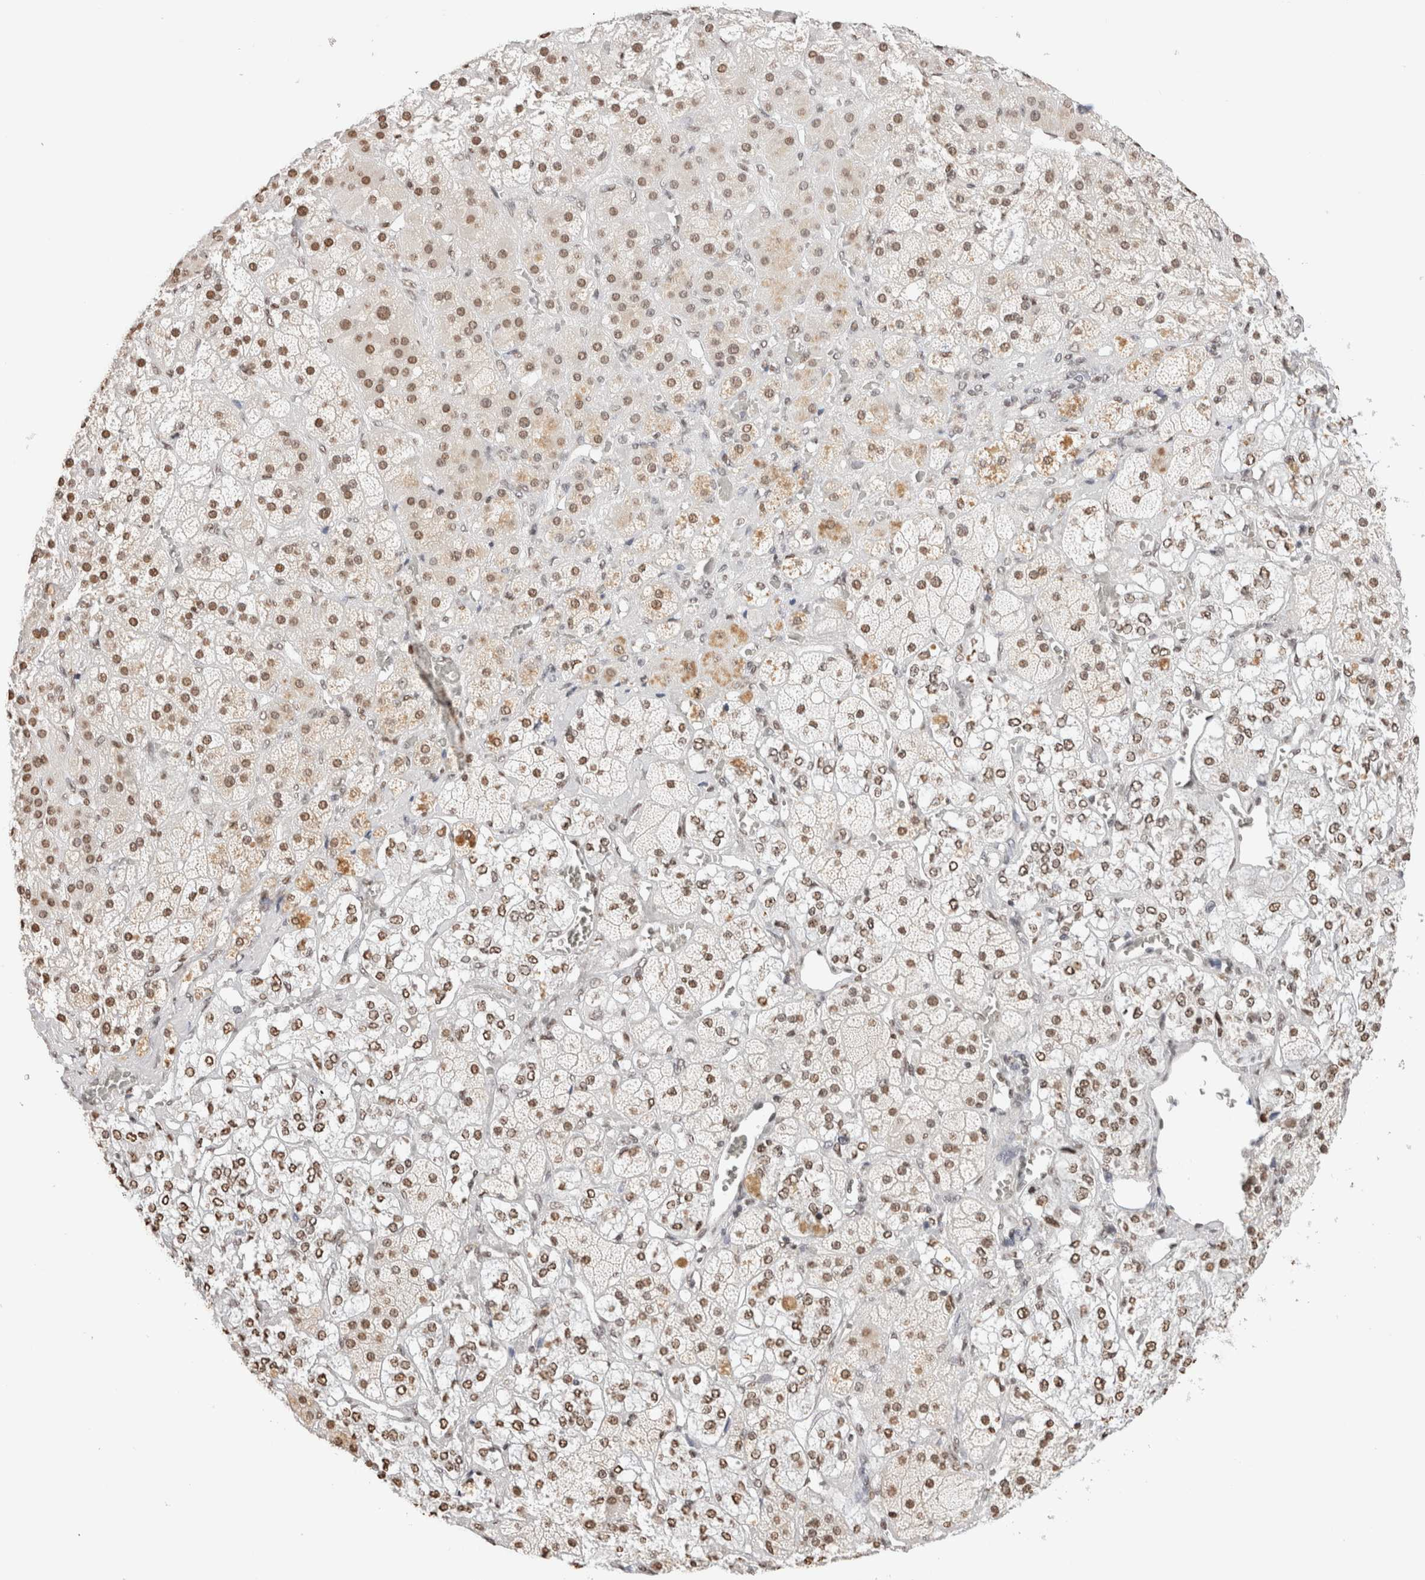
{"staining": {"intensity": "moderate", "quantity": ">75%", "location": "nuclear"}, "tissue": "adrenal gland", "cell_type": "Glandular cells", "image_type": "normal", "snomed": [{"axis": "morphology", "description": "Normal tissue, NOS"}, {"axis": "topography", "description": "Adrenal gland"}], "caption": "An image of adrenal gland stained for a protein exhibits moderate nuclear brown staining in glandular cells.", "gene": "SUPT3H", "patient": {"sex": "male", "age": 57}}